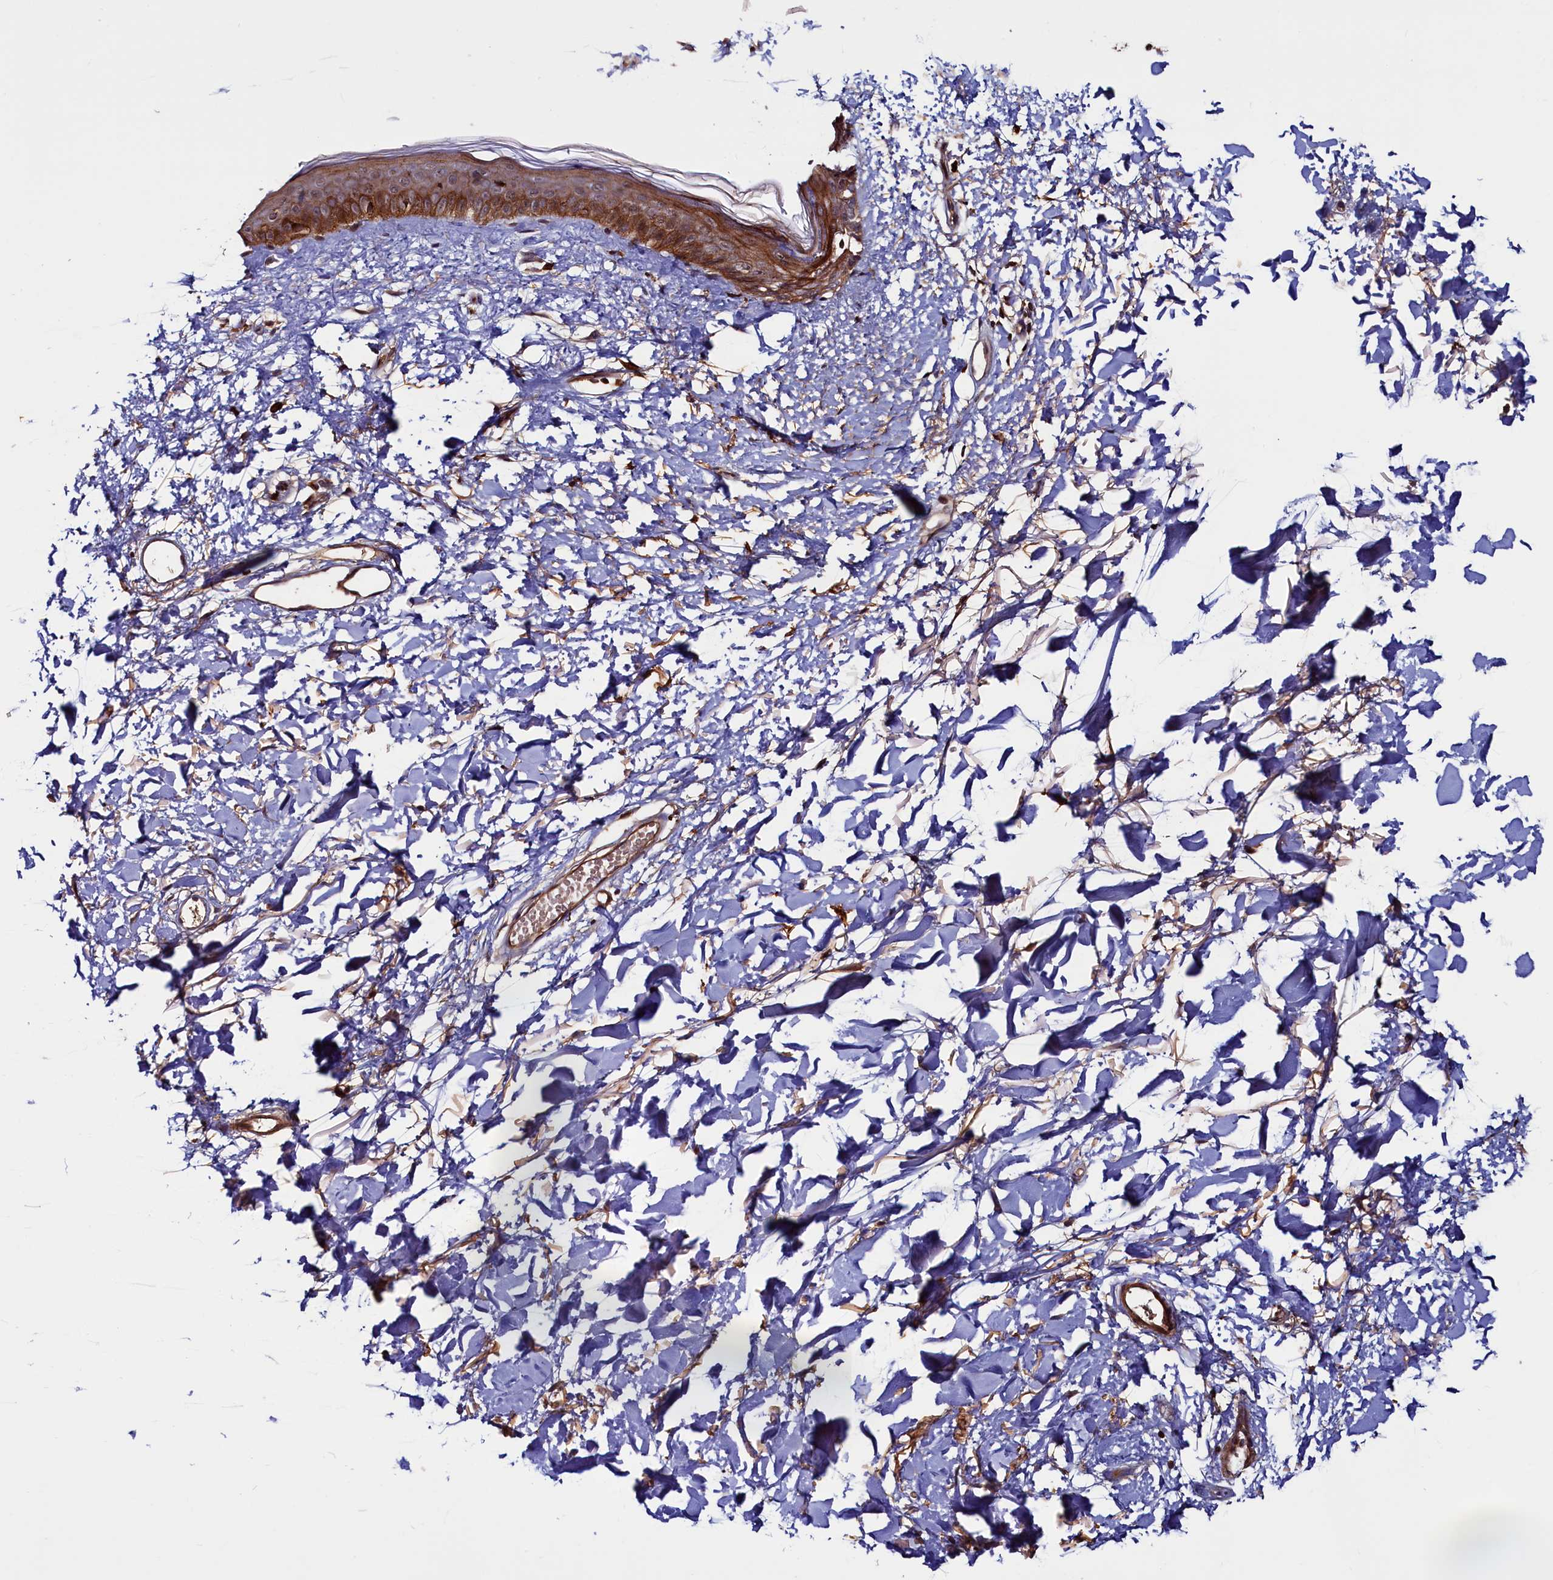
{"staining": {"intensity": "moderate", "quantity": "<25%", "location": "cytoplasmic/membranous"}, "tissue": "skin", "cell_type": "Fibroblasts", "image_type": "normal", "snomed": [{"axis": "morphology", "description": "Normal tissue, NOS"}, {"axis": "topography", "description": "Skin"}], "caption": "The image demonstrates staining of normal skin, revealing moderate cytoplasmic/membranous protein positivity (brown color) within fibroblasts. The staining is performed using DAB brown chromogen to label protein expression. The nuclei are counter-stained blue using hematoxylin.", "gene": "DUOXA1", "patient": {"sex": "female", "age": 58}}